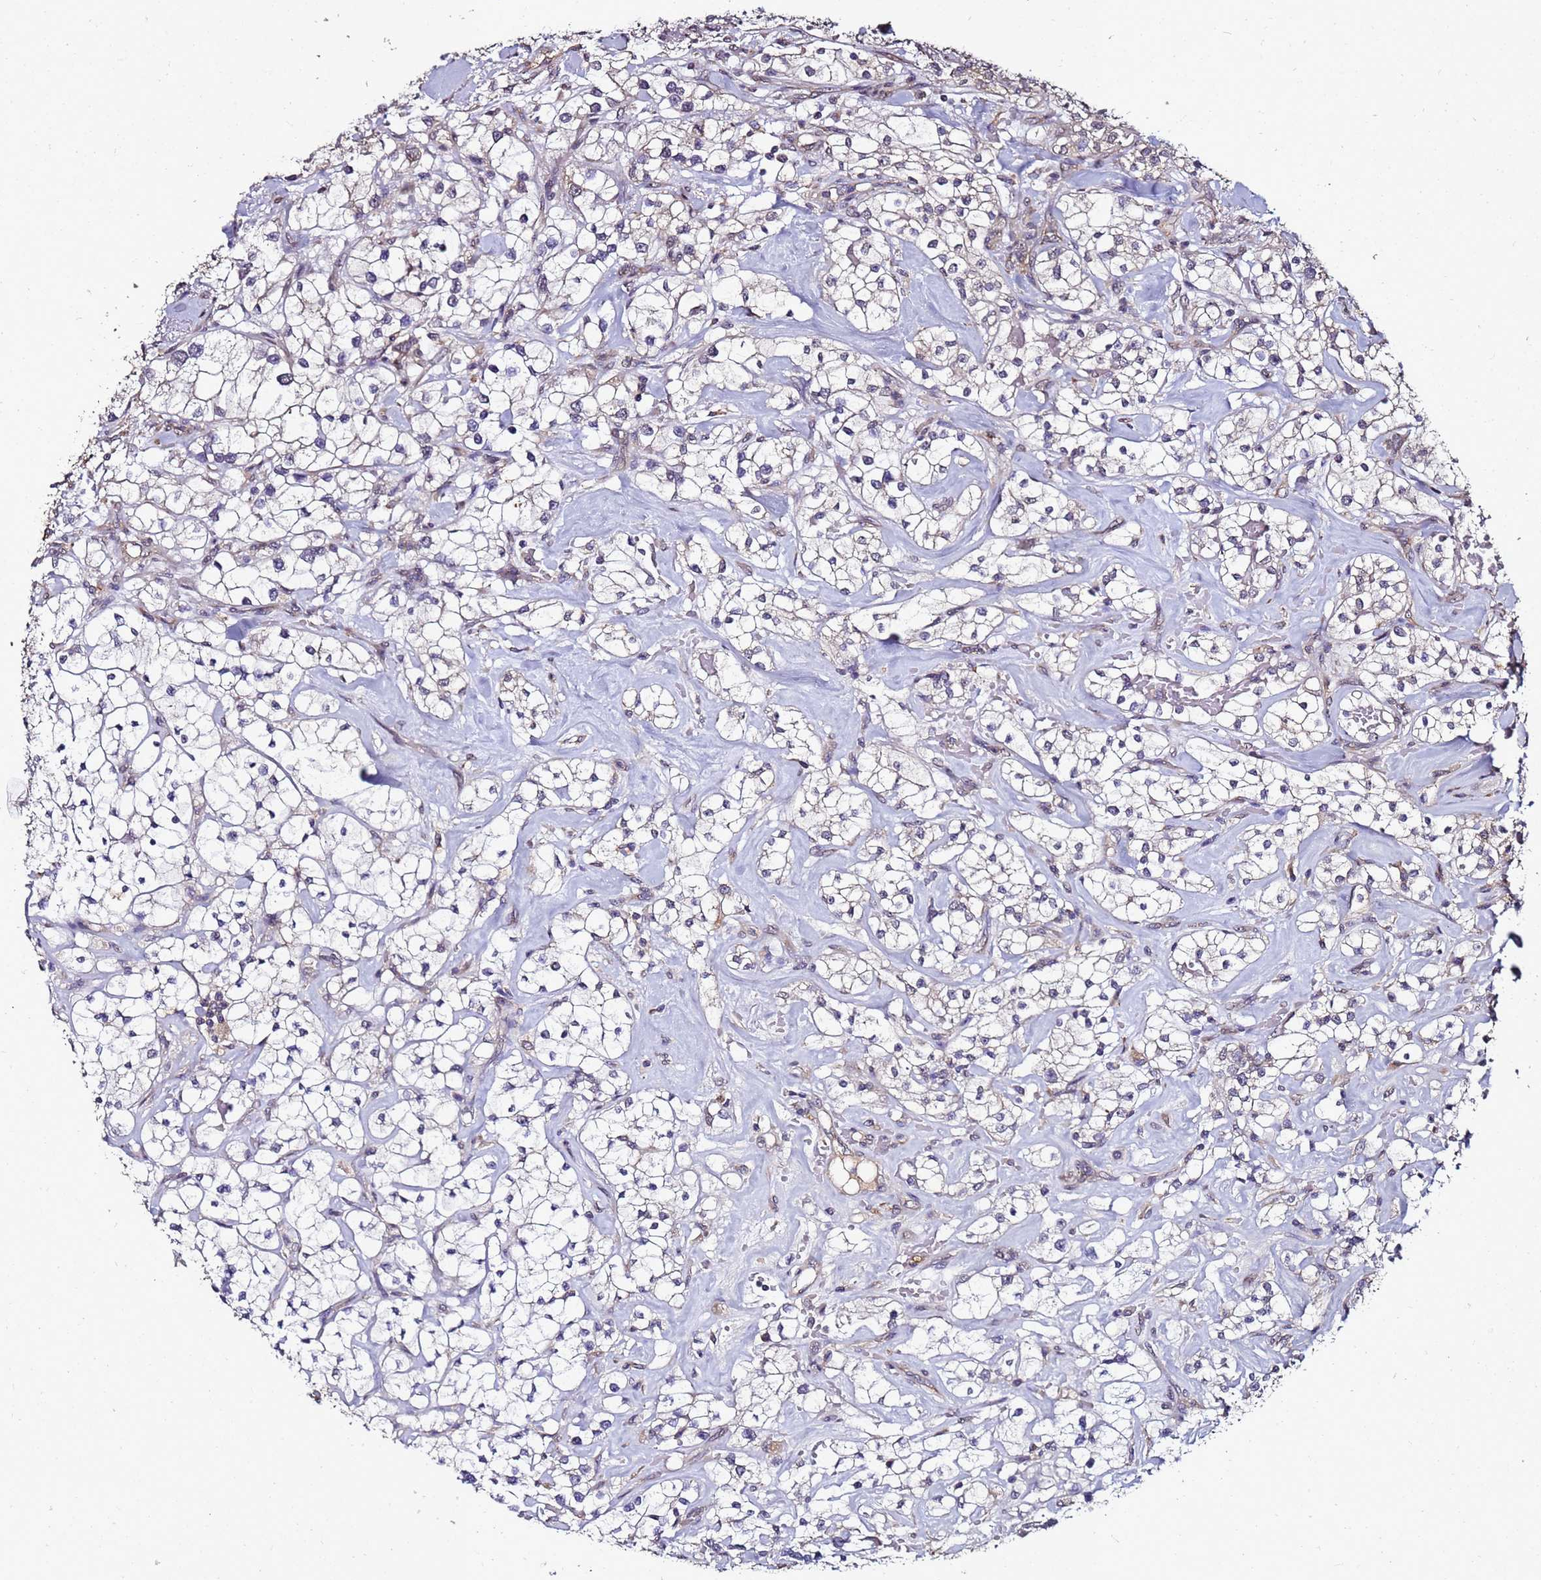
{"staining": {"intensity": "negative", "quantity": "none", "location": "none"}, "tissue": "renal cancer", "cell_type": "Tumor cells", "image_type": "cancer", "snomed": [{"axis": "morphology", "description": "Adenocarcinoma, NOS"}, {"axis": "topography", "description": "Kidney"}], "caption": "This is an immunohistochemistry image of human renal adenocarcinoma. There is no expression in tumor cells.", "gene": "ANKRD17", "patient": {"sex": "male", "age": 77}}